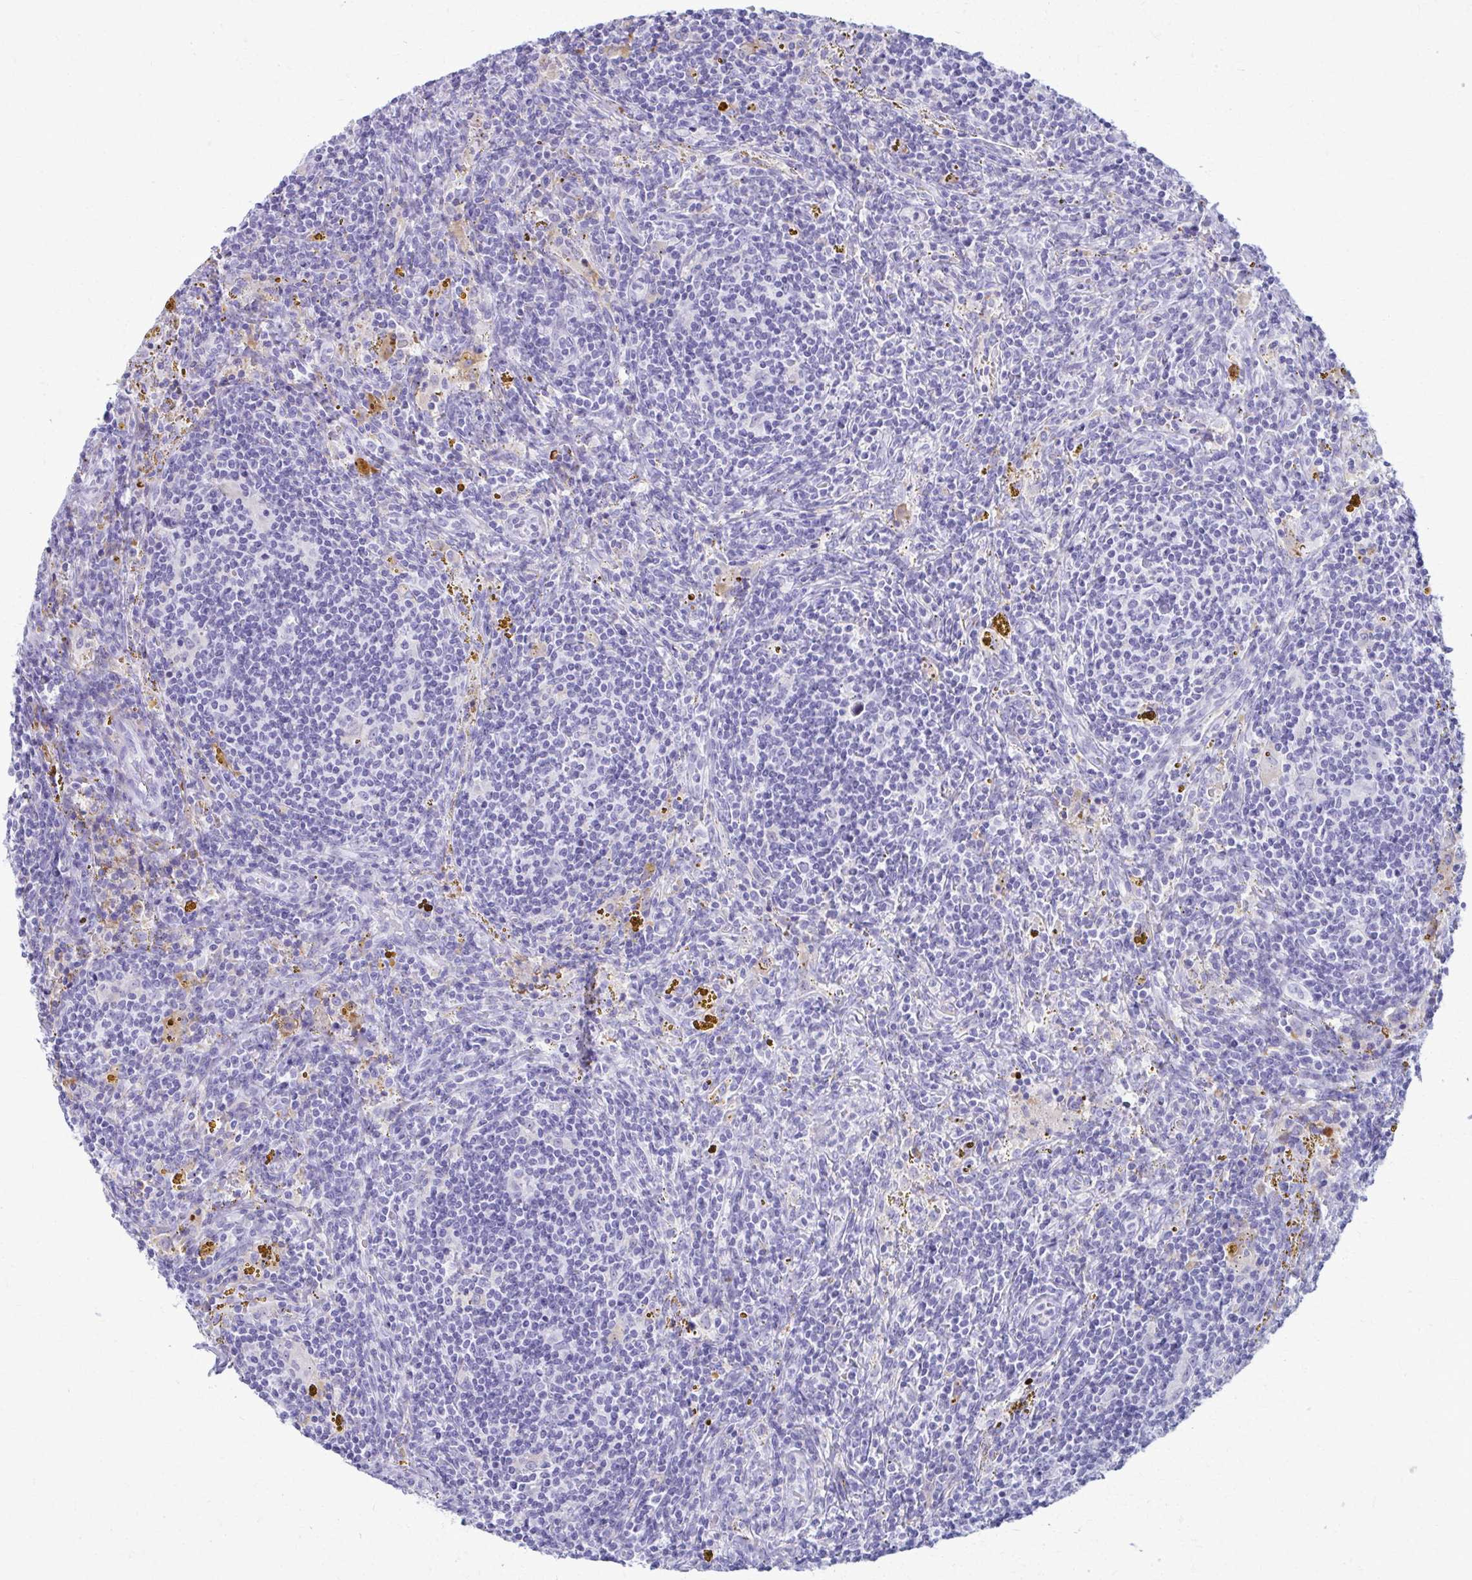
{"staining": {"intensity": "negative", "quantity": "none", "location": "none"}, "tissue": "lymphoma", "cell_type": "Tumor cells", "image_type": "cancer", "snomed": [{"axis": "morphology", "description": "Malignant lymphoma, non-Hodgkin's type, Low grade"}, {"axis": "topography", "description": "Spleen"}], "caption": "High magnification brightfield microscopy of low-grade malignant lymphoma, non-Hodgkin's type stained with DAB (brown) and counterstained with hematoxylin (blue): tumor cells show no significant positivity.", "gene": "ACSM2B", "patient": {"sex": "female", "age": 70}}